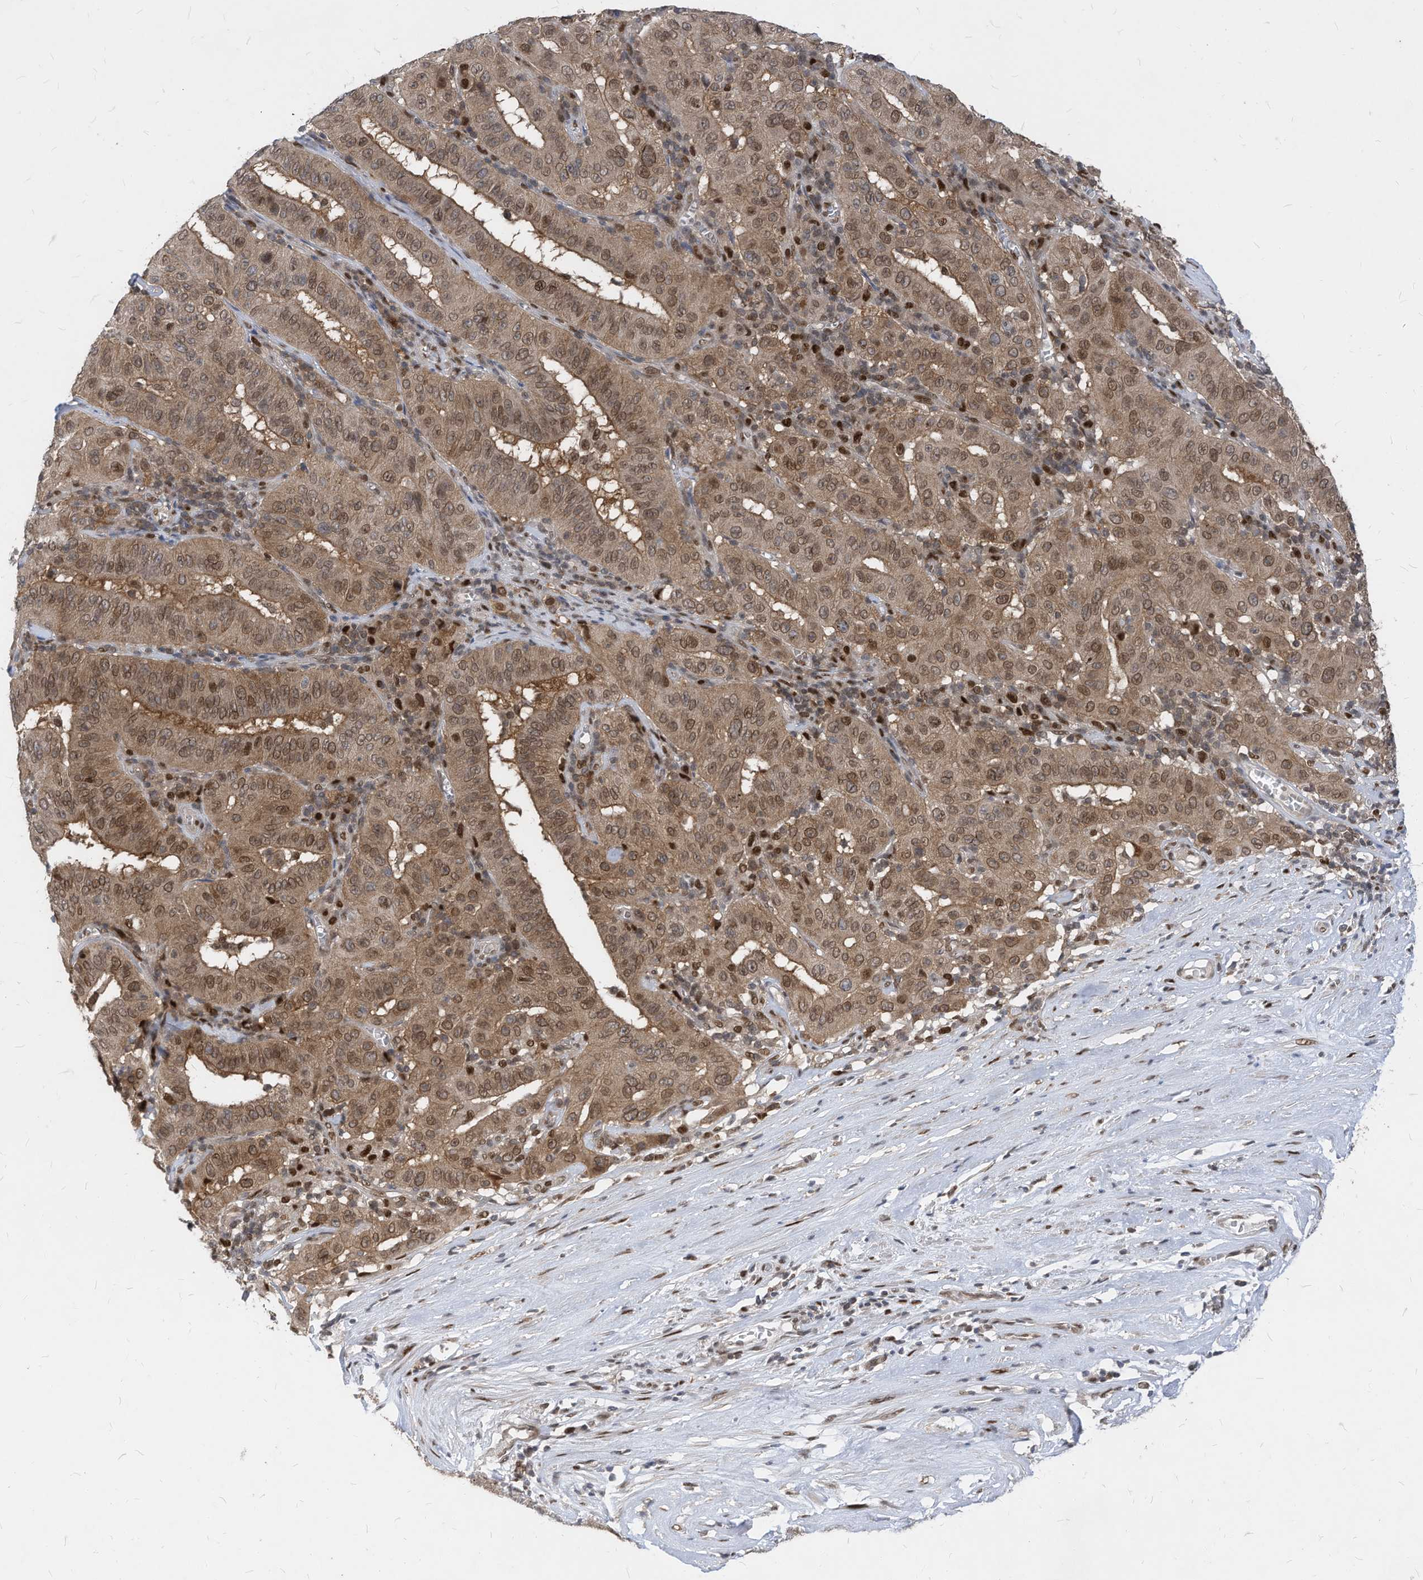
{"staining": {"intensity": "moderate", "quantity": ">75%", "location": "cytoplasmic/membranous,nuclear"}, "tissue": "pancreatic cancer", "cell_type": "Tumor cells", "image_type": "cancer", "snomed": [{"axis": "morphology", "description": "Adenocarcinoma, NOS"}, {"axis": "topography", "description": "Pancreas"}], "caption": "About >75% of tumor cells in human pancreatic cancer display moderate cytoplasmic/membranous and nuclear protein expression as visualized by brown immunohistochemical staining.", "gene": "KPNB1", "patient": {"sex": "male", "age": 63}}